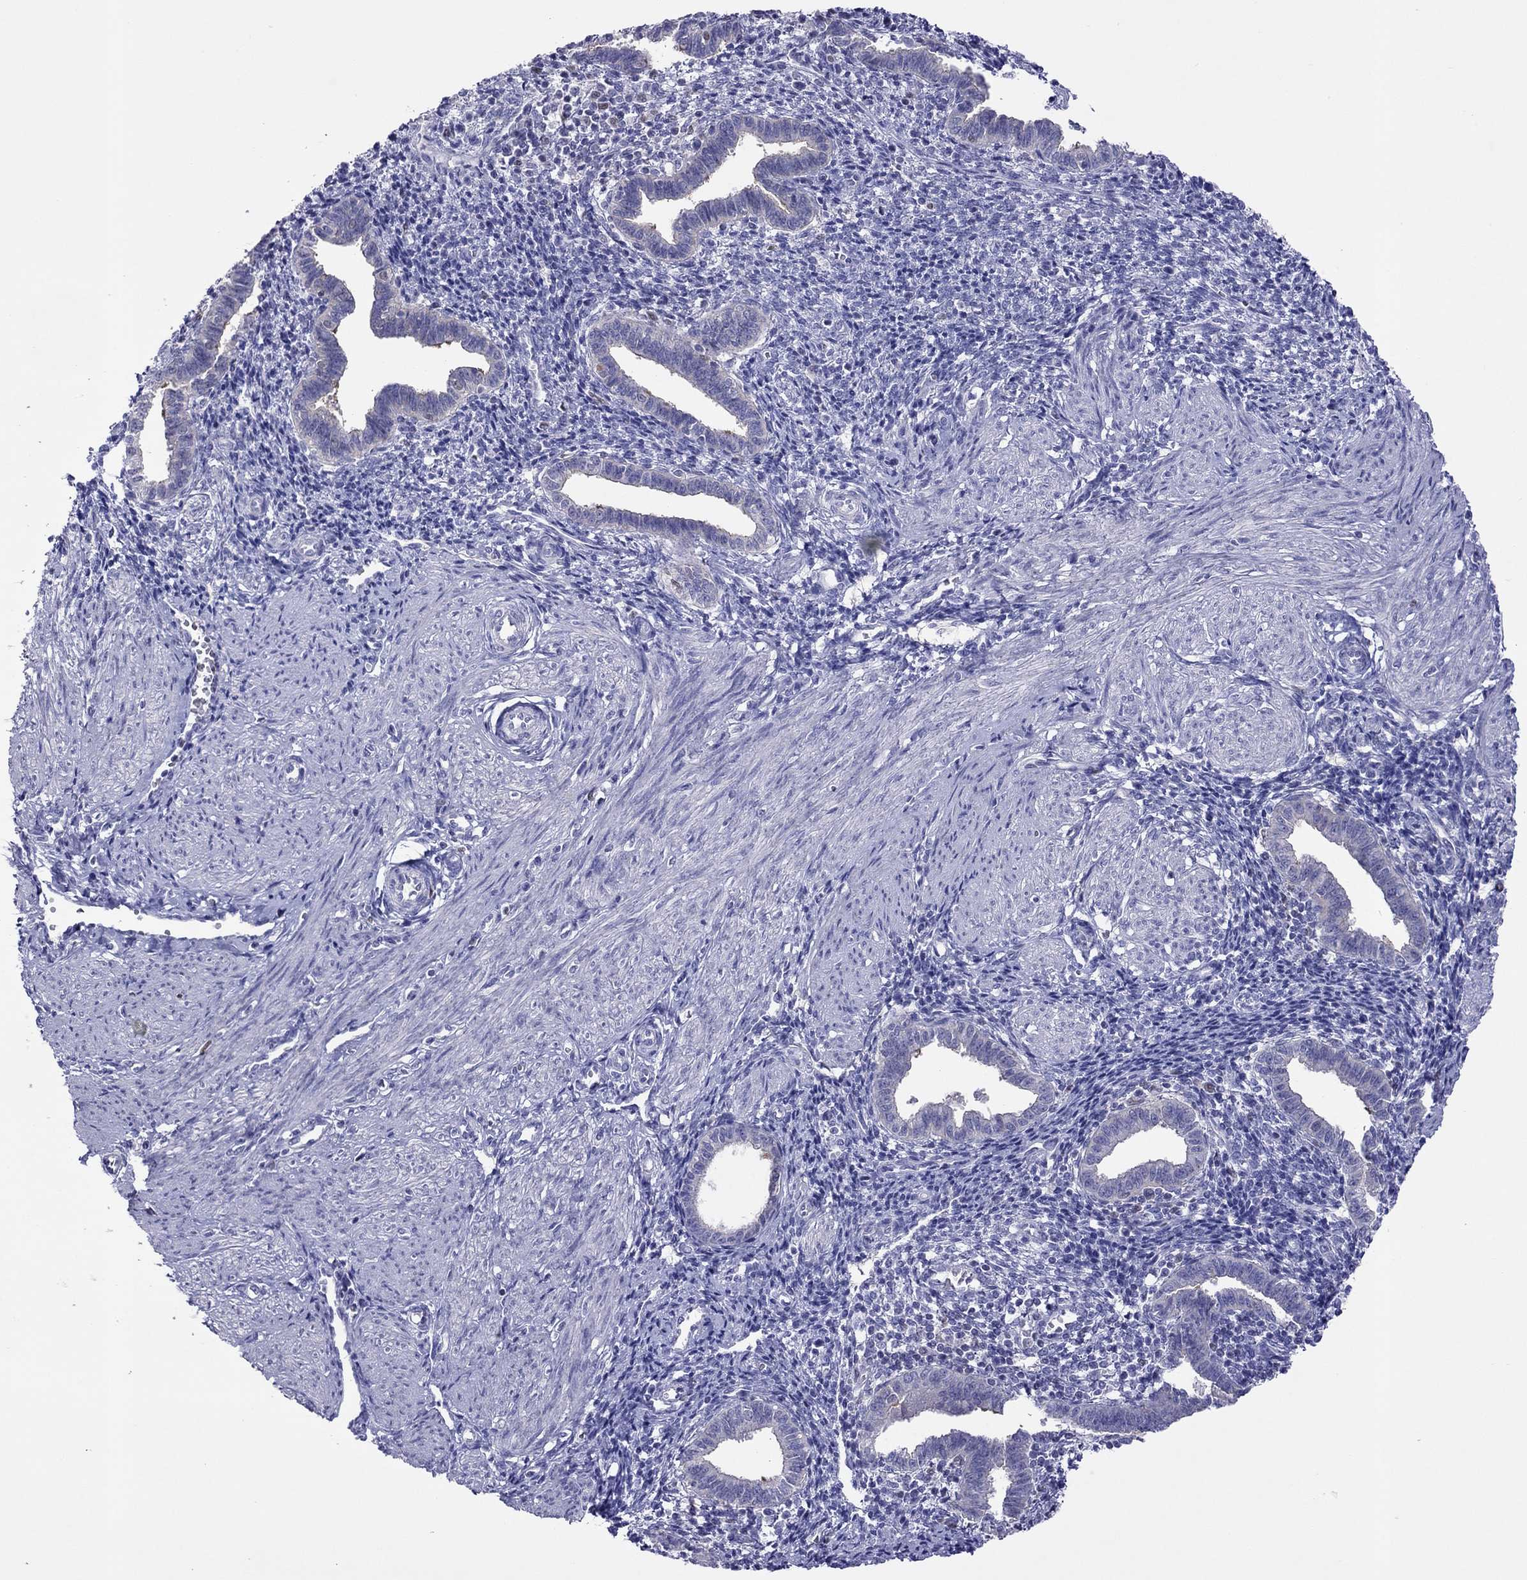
{"staining": {"intensity": "negative", "quantity": "none", "location": "none"}, "tissue": "endometrium", "cell_type": "Cells in endometrial stroma", "image_type": "normal", "snomed": [{"axis": "morphology", "description": "Normal tissue, NOS"}, {"axis": "topography", "description": "Endometrium"}], "caption": "Cells in endometrial stroma are negative for protein expression in normal human endometrium. (DAB (3,3'-diaminobenzidine) IHC with hematoxylin counter stain).", "gene": "MPZ", "patient": {"sex": "female", "age": 37}}